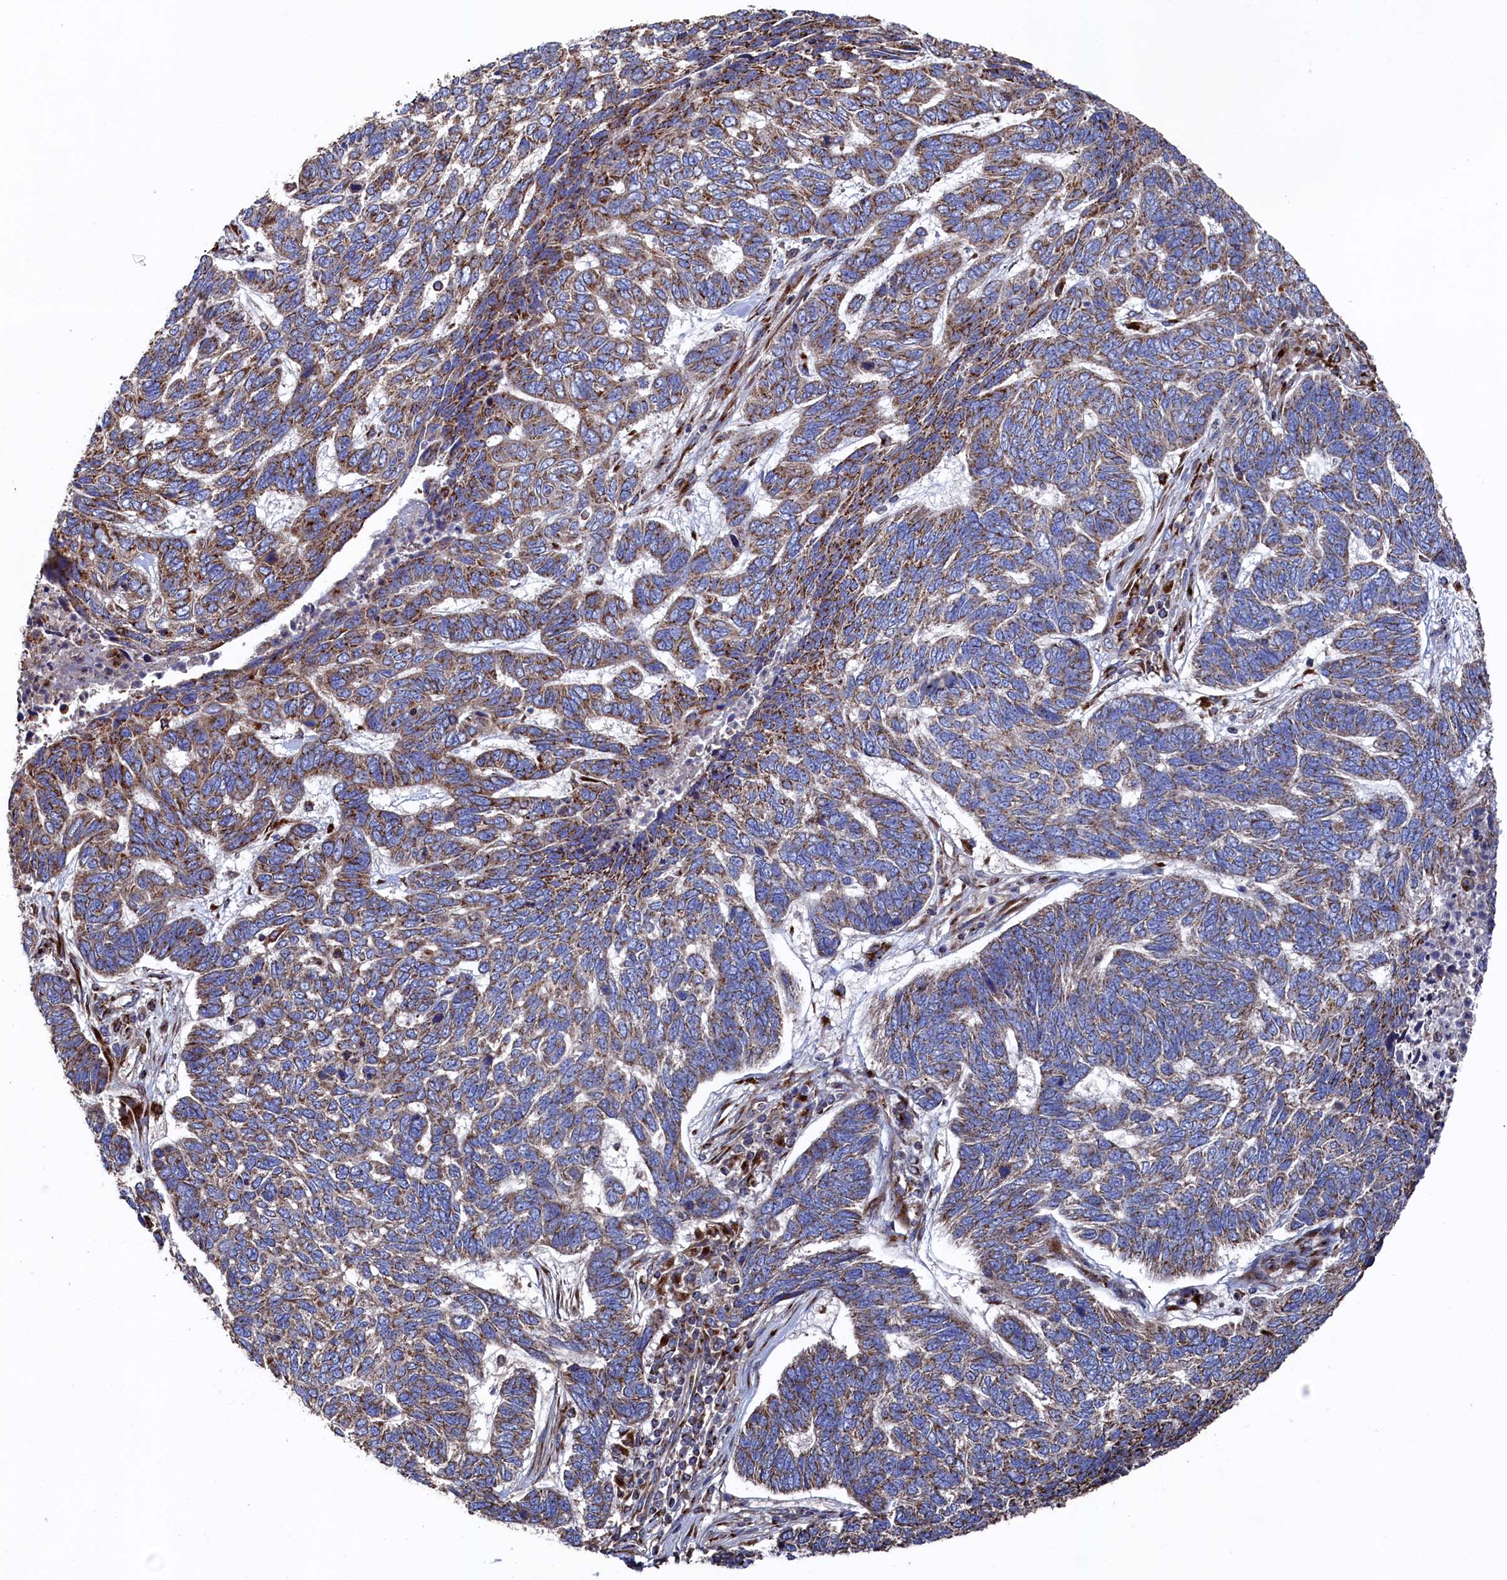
{"staining": {"intensity": "moderate", "quantity": ">75%", "location": "cytoplasmic/membranous"}, "tissue": "skin cancer", "cell_type": "Tumor cells", "image_type": "cancer", "snomed": [{"axis": "morphology", "description": "Basal cell carcinoma"}, {"axis": "topography", "description": "Skin"}], "caption": "This is an image of IHC staining of skin cancer, which shows moderate expression in the cytoplasmic/membranous of tumor cells.", "gene": "PRRC1", "patient": {"sex": "female", "age": 65}}